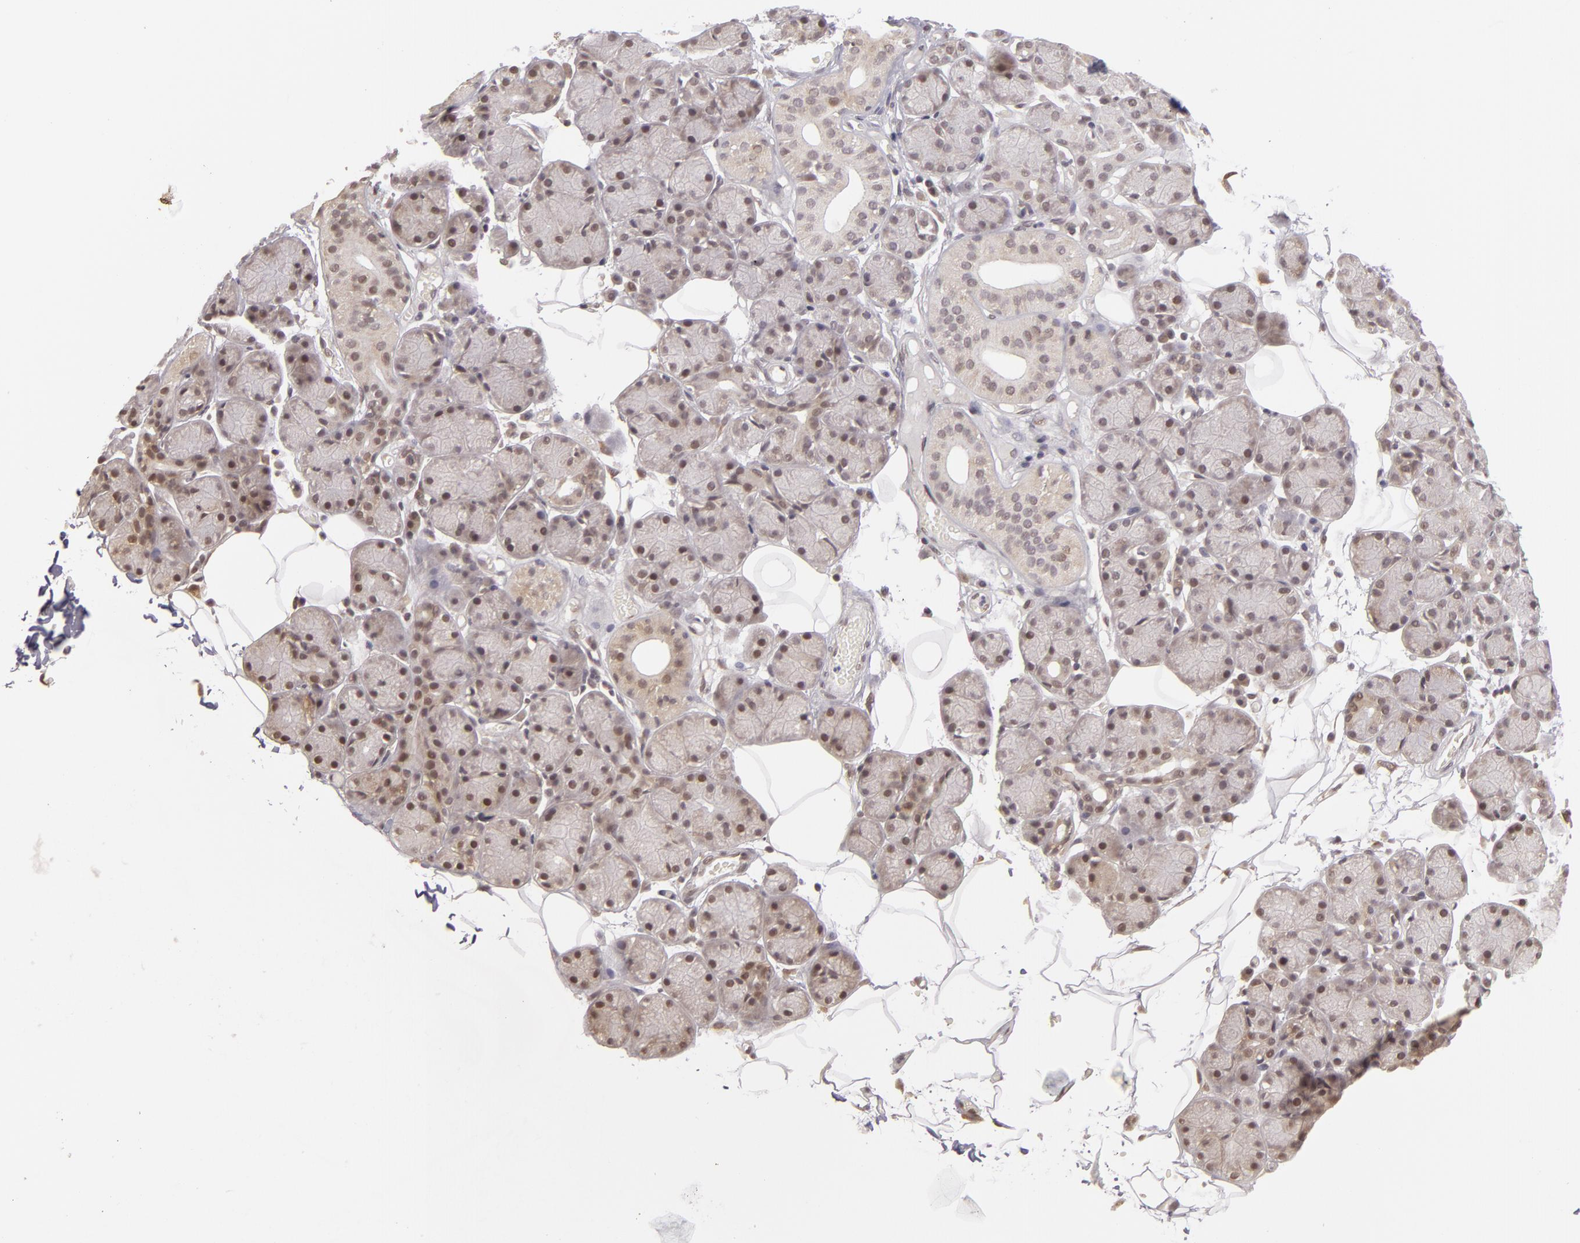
{"staining": {"intensity": "moderate", "quantity": "<25%", "location": "nuclear"}, "tissue": "salivary gland", "cell_type": "Glandular cells", "image_type": "normal", "snomed": [{"axis": "morphology", "description": "Normal tissue, NOS"}, {"axis": "topography", "description": "Salivary gland"}], "caption": "Immunohistochemical staining of benign salivary gland reveals low levels of moderate nuclear expression in approximately <25% of glandular cells. The protein of interest is shown in brown color, while the nuclei are stained blue.", "gene": "ZNF133", "patient": {"sex": "male", "age": 54}}